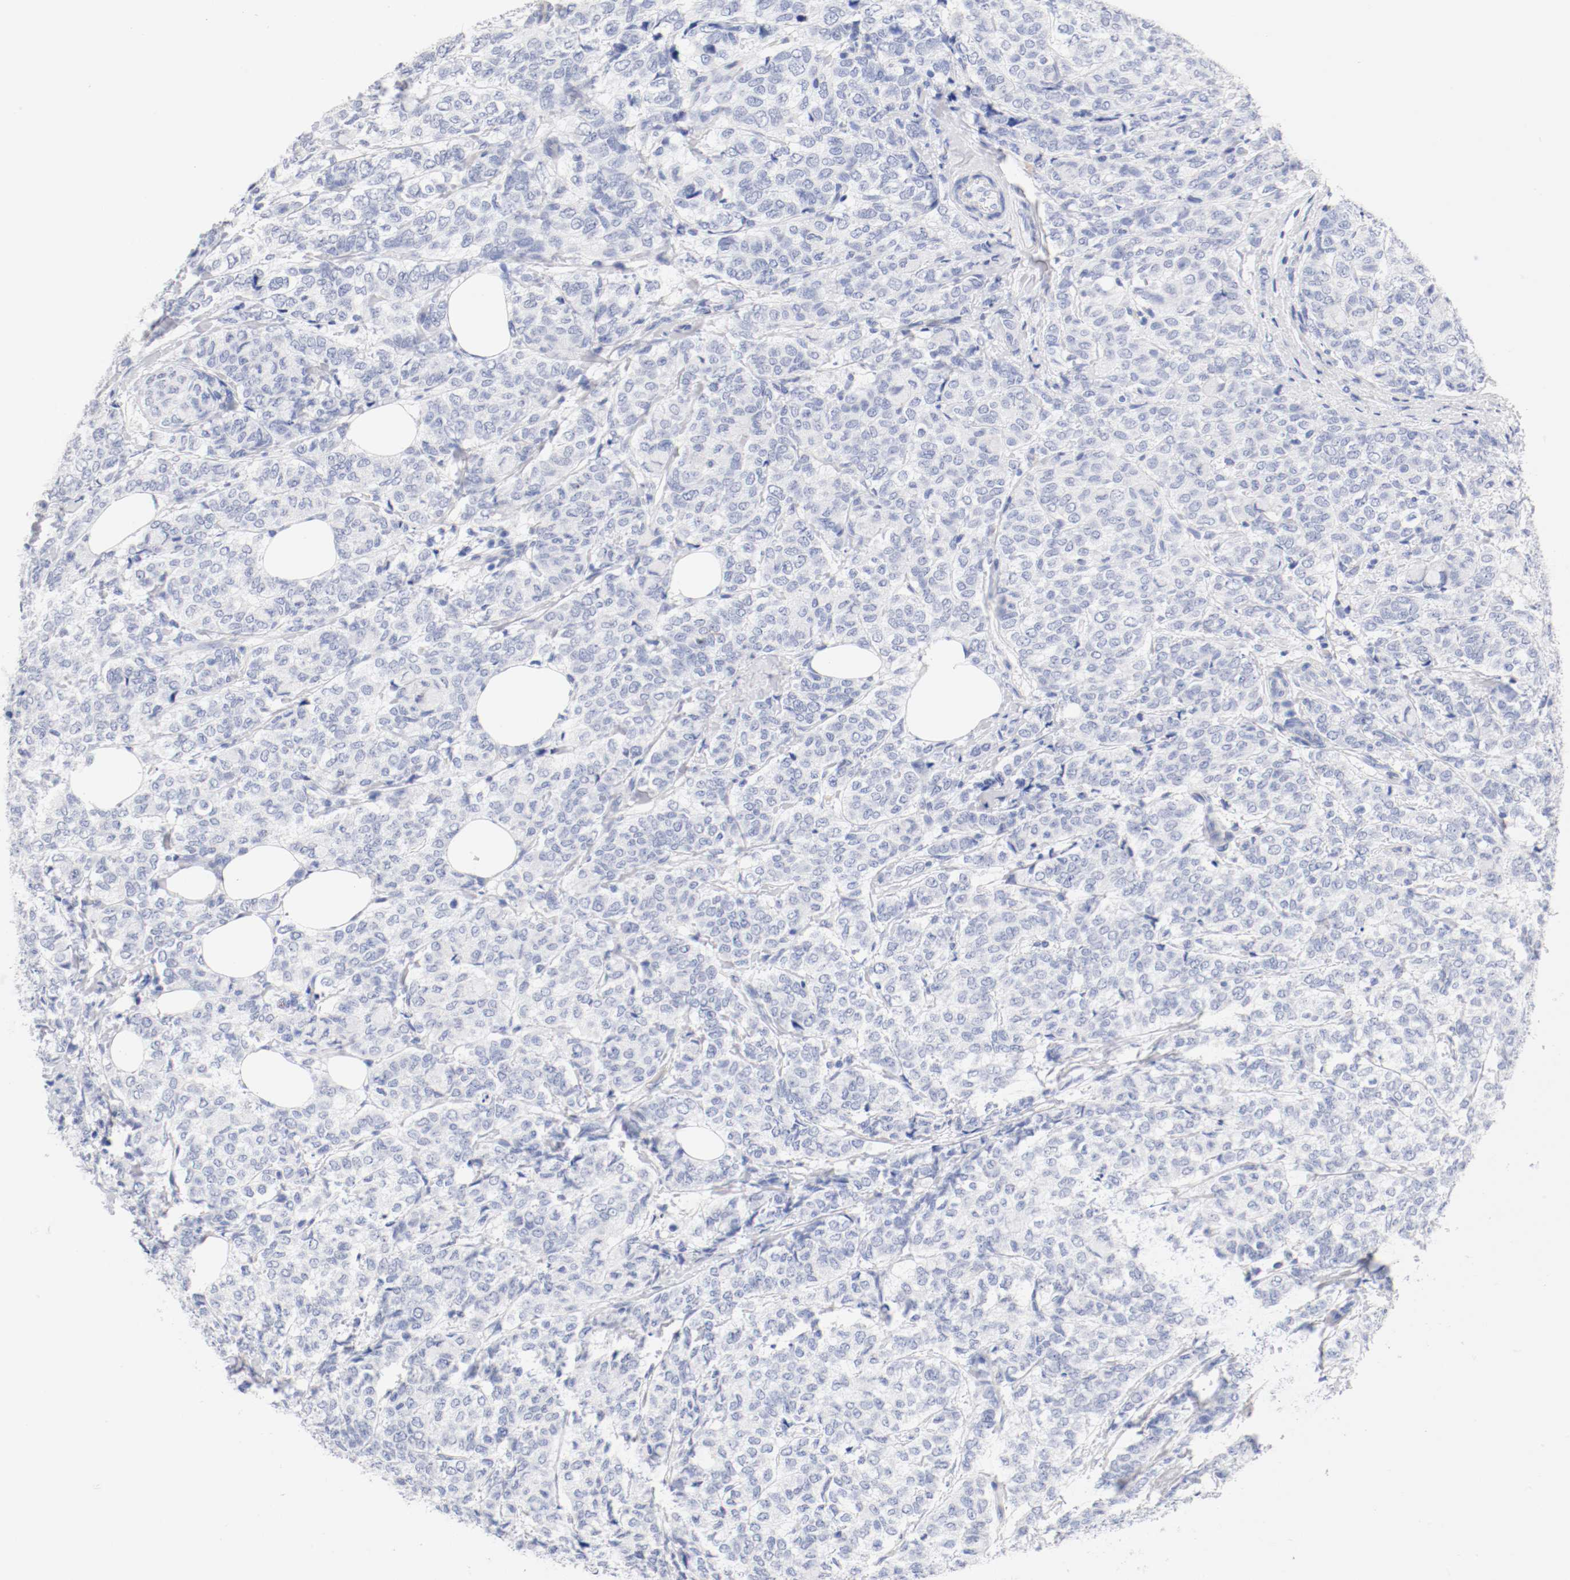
{"staining": {"intensity": "negative", "quantity": "none", "location": "none"}, "tissue": "breast cancer", "cell_type": "Tumor cells", "image_type": "cancer", "snomed": [{"axis": "morphology", "description": "Lobular carcinoma"}, {"axis": "topography", "description": "Breast"}], "caption": "Image shows no protein expression in tumor cells of breast cancer (lobular carcinoma) tissue.", "gene": "HOMER1", "patient": {"sex": "female", "age": 60}}